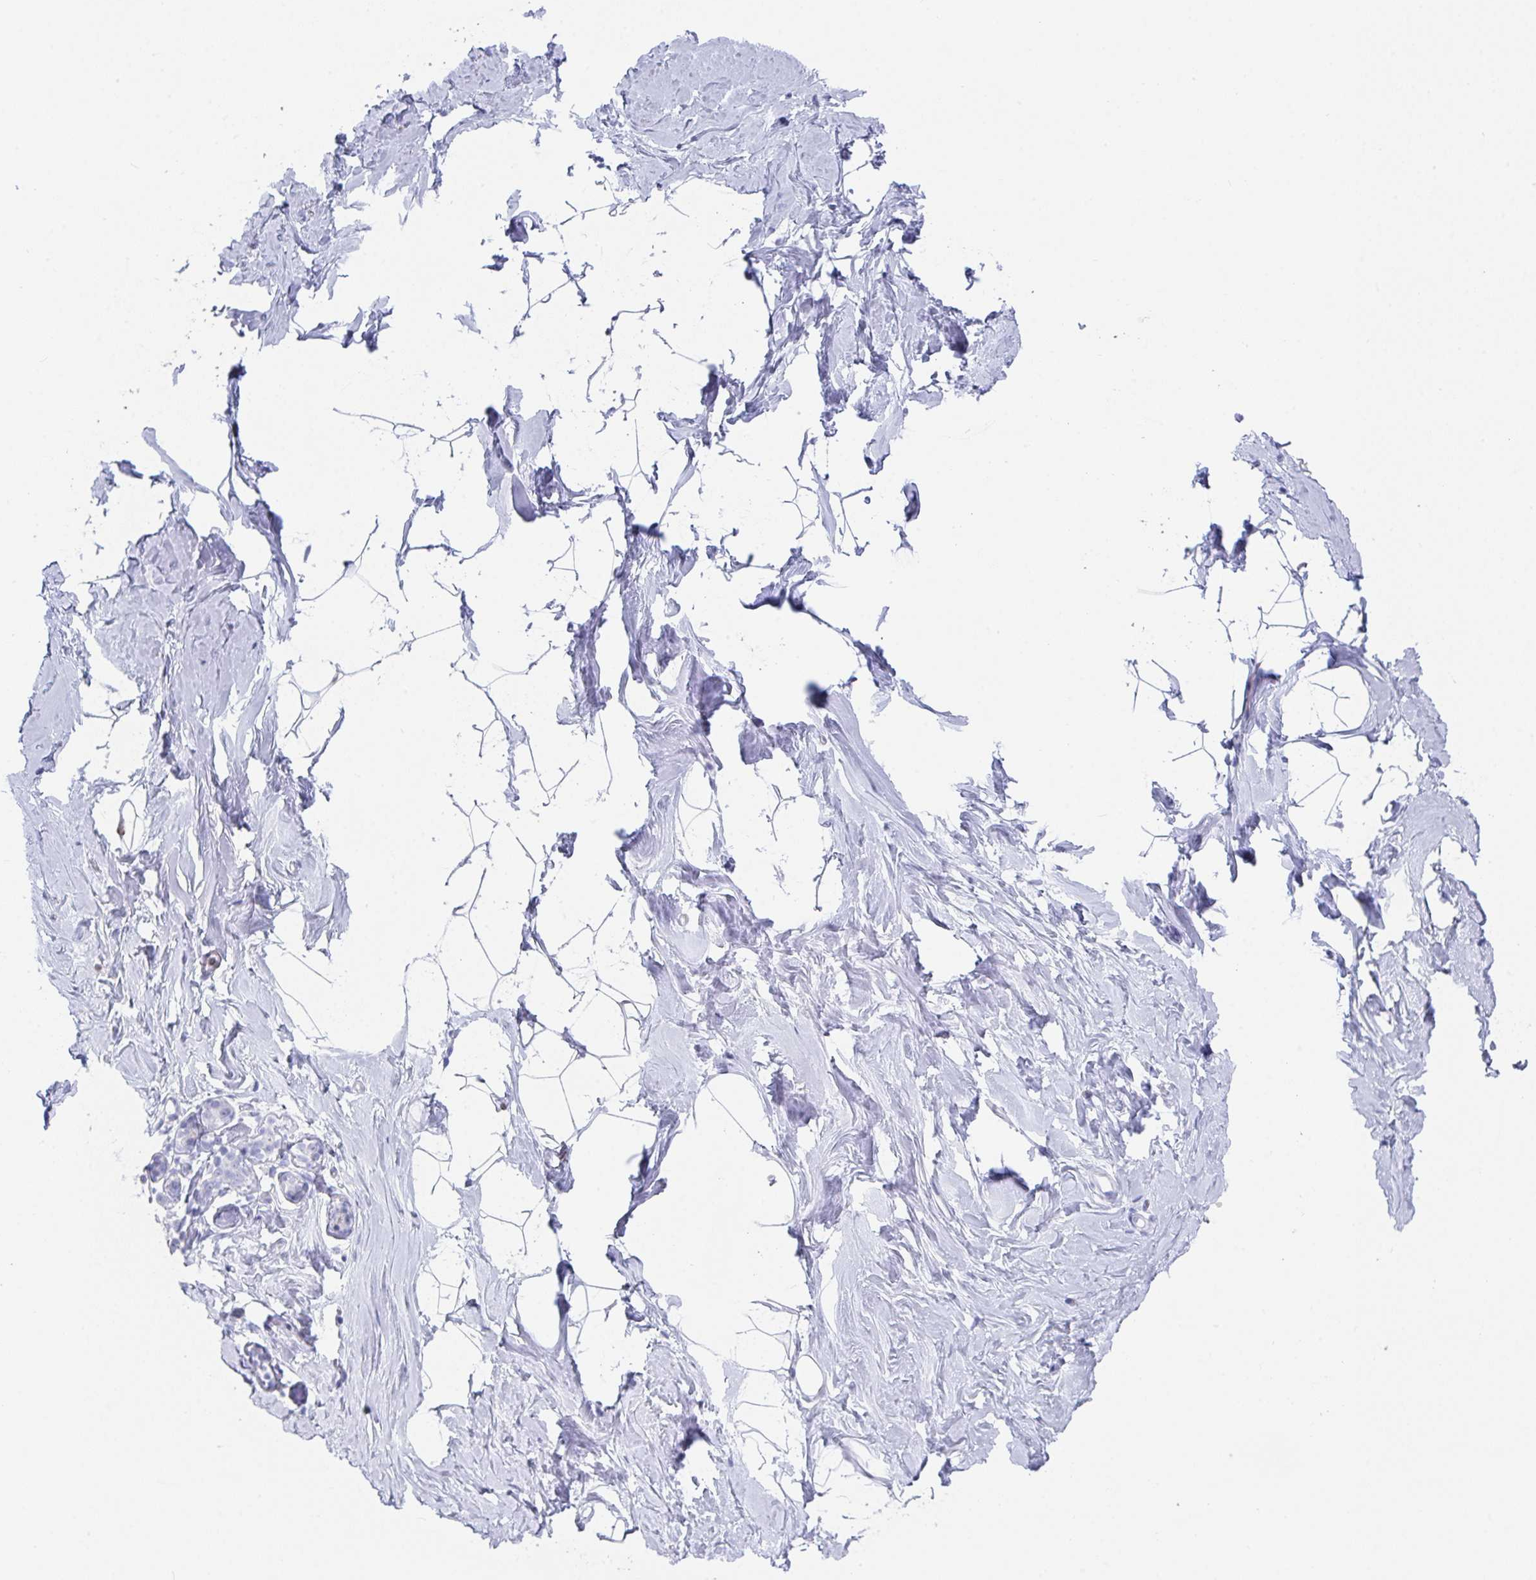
{"staining": {"intensity": "negative", "quantity": "none", "location": "none"}, "tissue": "breast", "cell_type": "Adipocytes", "image_type": "normal", "snomed": [{"axis": "morphology", "description": "Normal tissue, NOS"}, {"axis": "topography", "description": "Breast"}], "caption": "DAB (3,3'-diaminobenzidine) immunohistochemical staining of unremarkable human breast demonstrates no significant positivity in adipocytes.", "gene": "RUBCN", "patient": {"sex": "female", "age": 32}}